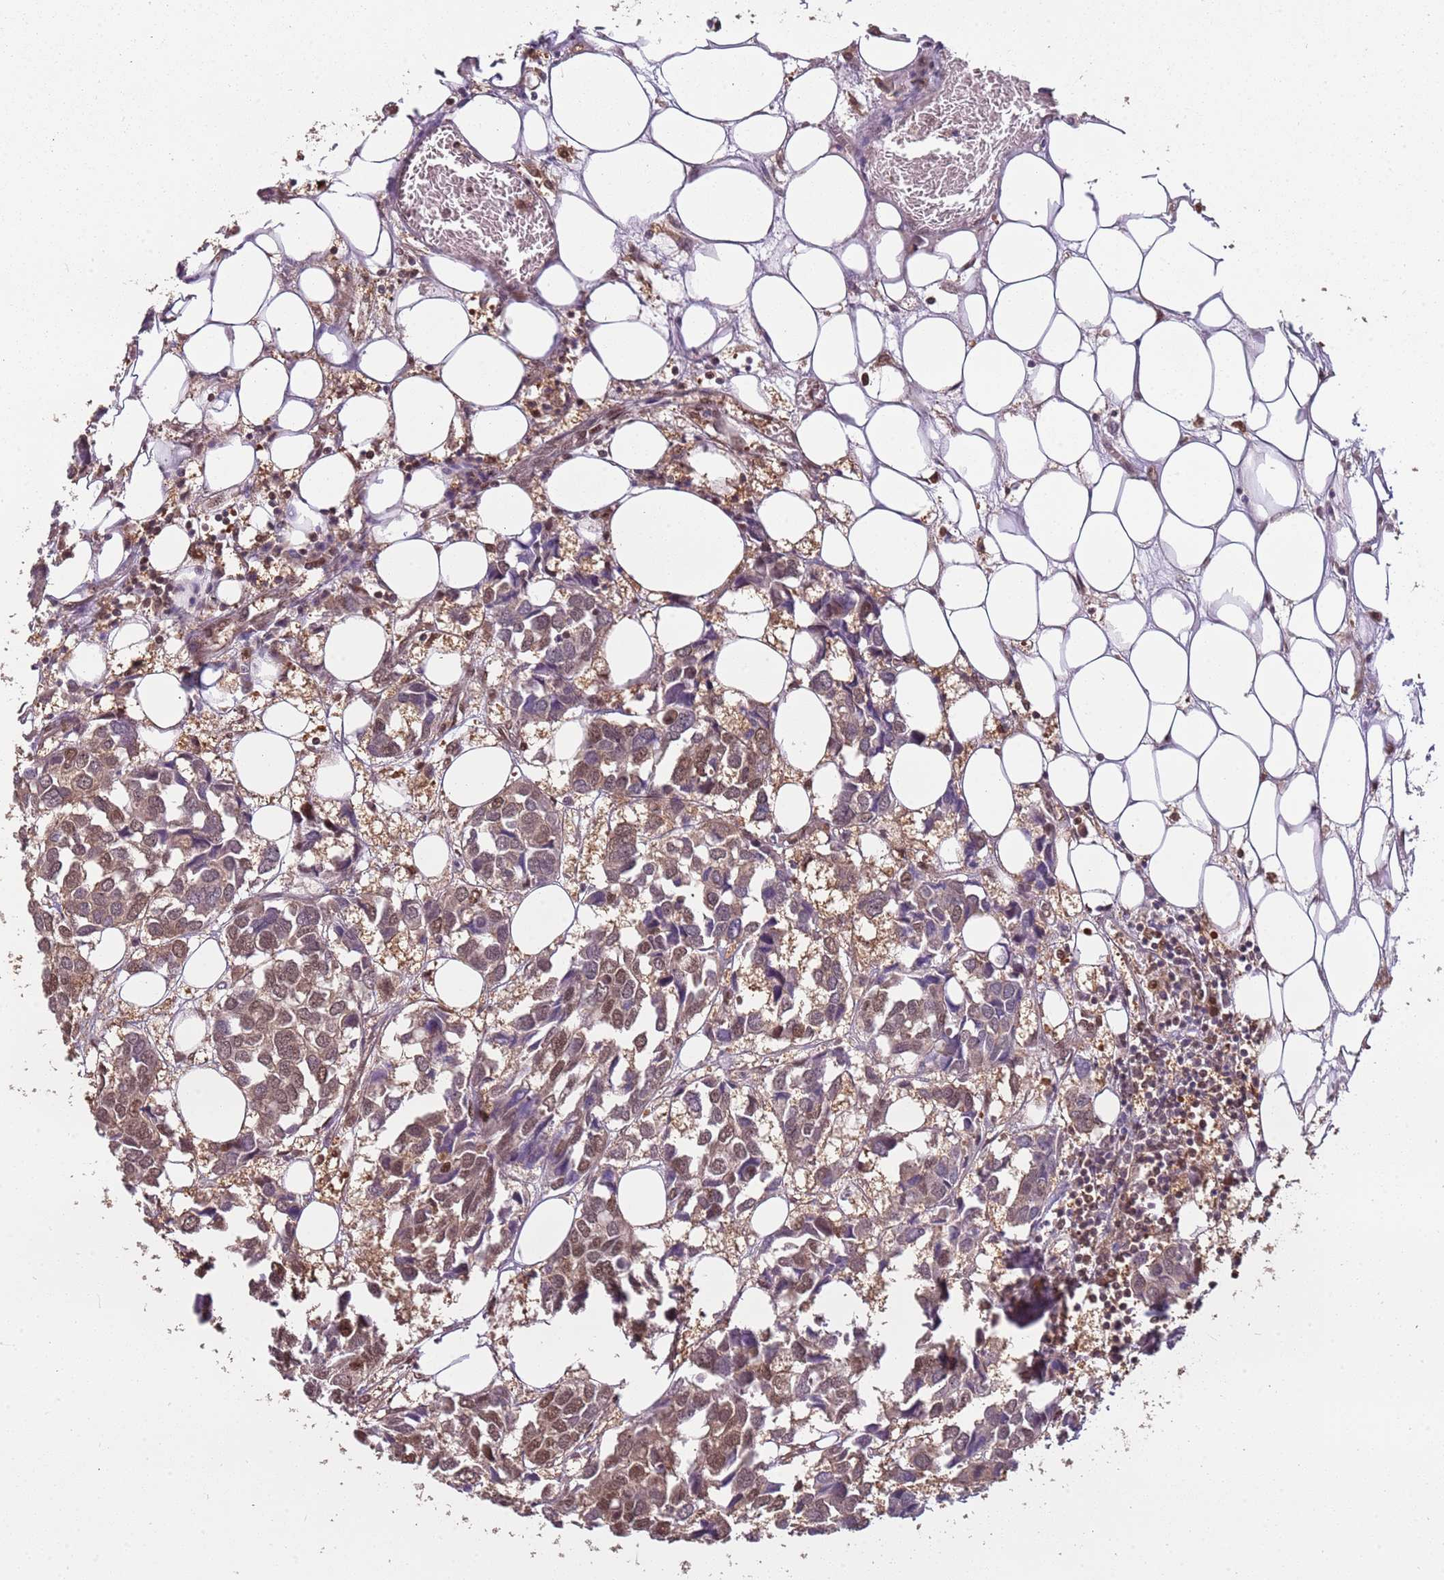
{"staining": {"intensity": "weak", "quantity": "25%-75%", "location": "cytoplasmic/membranous,nuclear"}, "tissue": "breast cancer", "cell_type": "Tumor cells", "image_type": "cancer", "snomed": [{"axis": "morphology", "description": "Duct carcinoma"}, {"axis": "topography", "description": "Breast"}], "caption": "This micrograph demonstrates breast cancer stained with immunohistochemistry (IHC) to label a protein in brown. The cytoplasmic/membranous and nuclear of tumor cells show weak positivity for the protein. Nuclei are counter-stained blue.", "gene": "PGLS", "patient": {"sex": "female", "age": 83}}